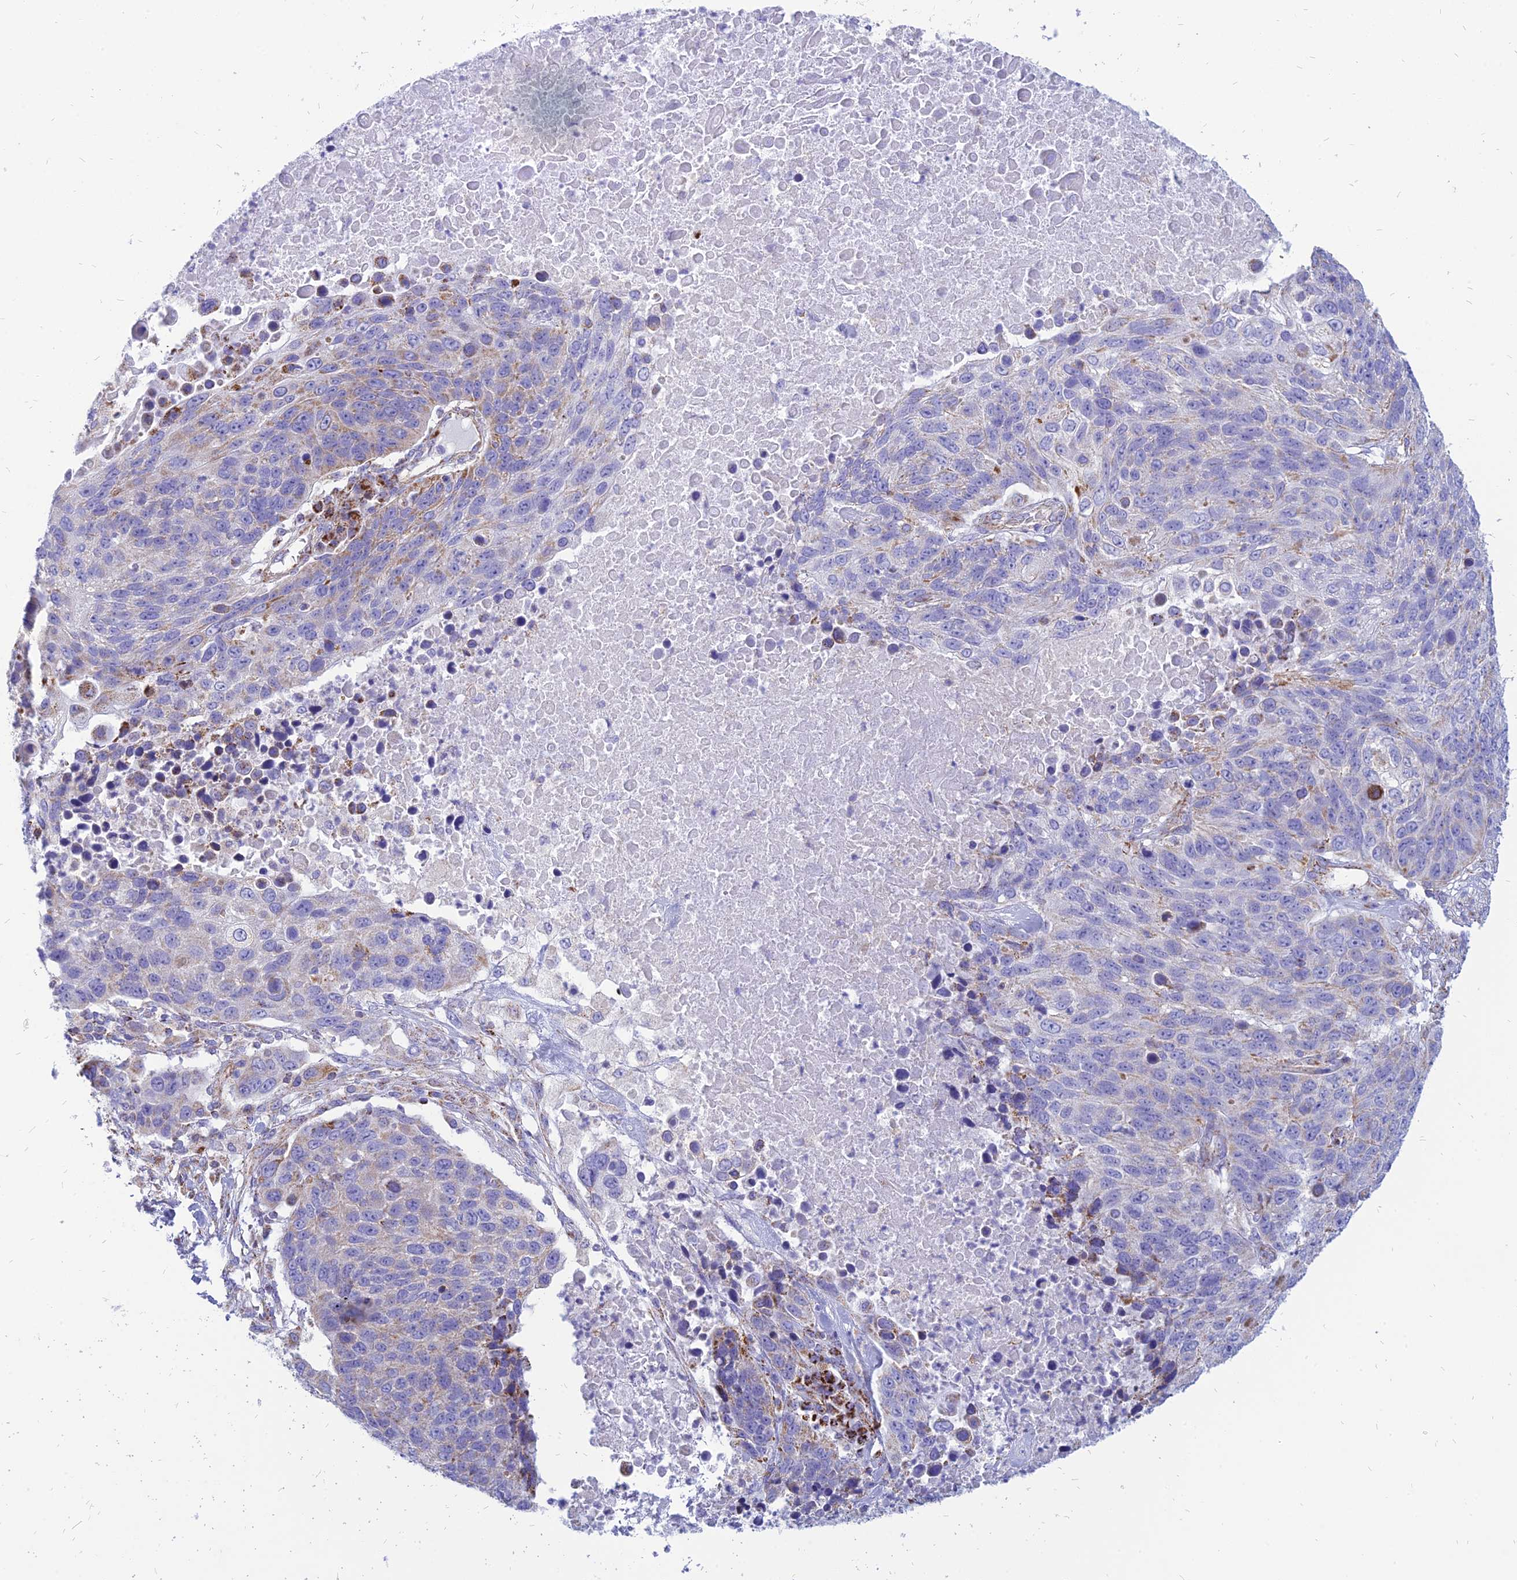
{"staining": {"intensity": "weak", "quantity": "<25%", "location": "cytoplasmic/membranous"}, "tissue": "lung cancer", "cell_type": "Tumor cells", "image_type": "cancer", "snomed": [{"axis": "morphology", "description": "Normal tissue, NOS"}, {"axis": "morphology", "description": "Squamous cell carcinoma, NOS"}, {"axis": "topography", "description": "Lymph node"}, {"axis": "topography", "description": "Lung"}], "caption": "DAB immunohistochemical staining of human lung squamous cell carcinoma displays no significant positivity in tumor cells.", "gene": "PACC1", "patient": {"sex": "male", "age": 66}}